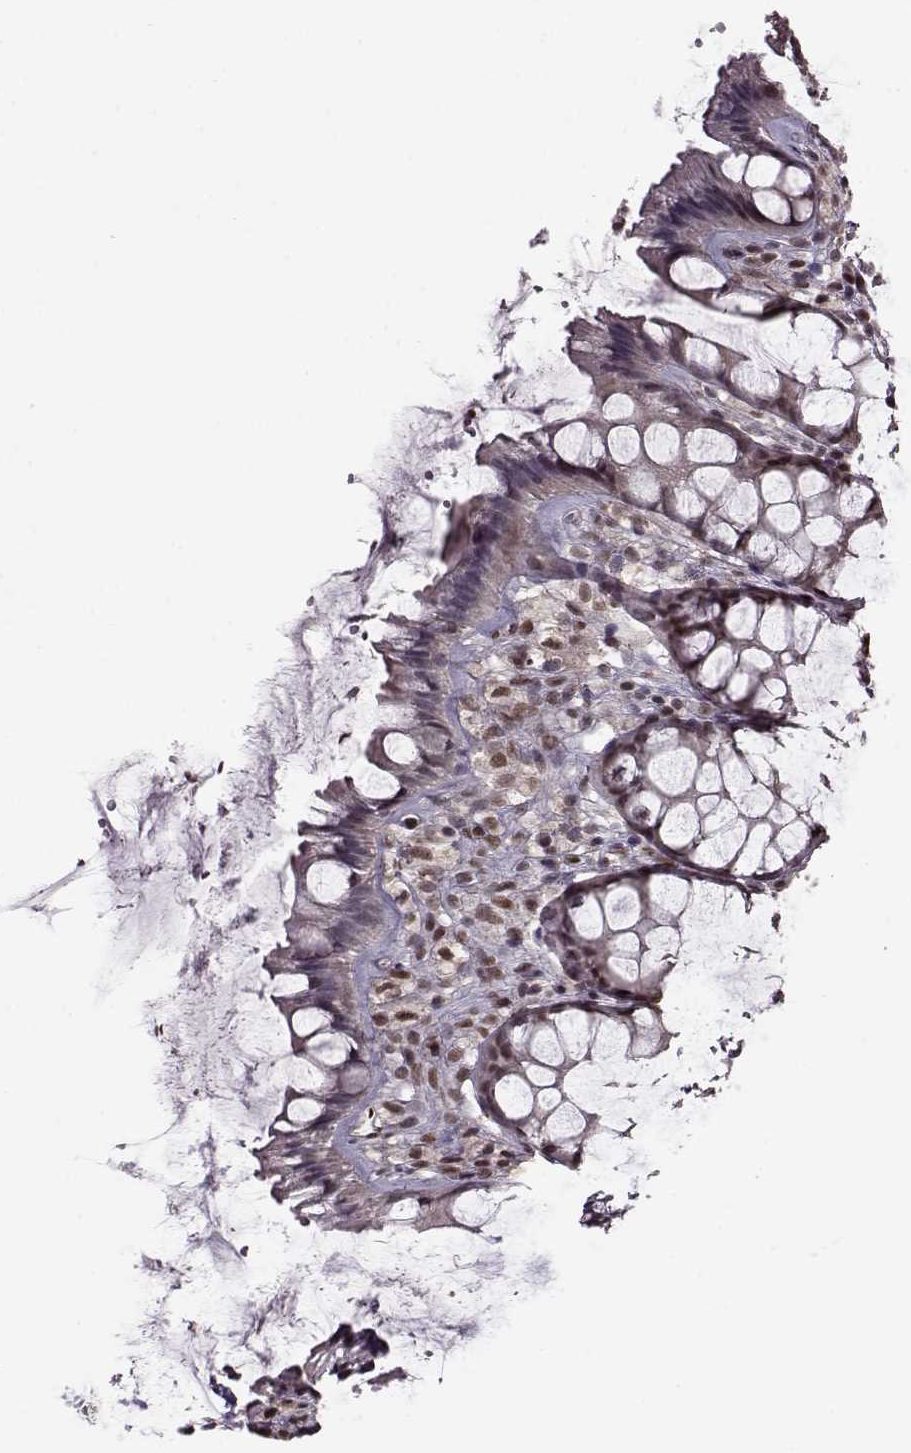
{"staining": {"intensity": "moderate", "quantity": "25%-75%", "location": "nuclear"}, "tissue": "rectum", "cell_type": "Glandular cells", "image_type": "normal", "snomed": [{"axis": "morphology", "description": "Normal tissue, NOS"}, {"axis": "topography", "description": "Rectum"}], "caption": "High-magnification brightfield microscopy of unremarkable rectum stained with DAB (3,3'-diaminobenzidine) (brown) and counterstained with hematoxylin (blue). glandular cells exhibit moderate nuclear positivity is appreciated in about25%-75% of cells. (Stains: DAB (3,3'-diaminobenzidine) in brown, nuclei in blue, Microscopy: brightfield microscopy at high magnification).", "gene": "FTO", "patient": {"sex": "female", "age": 62}}